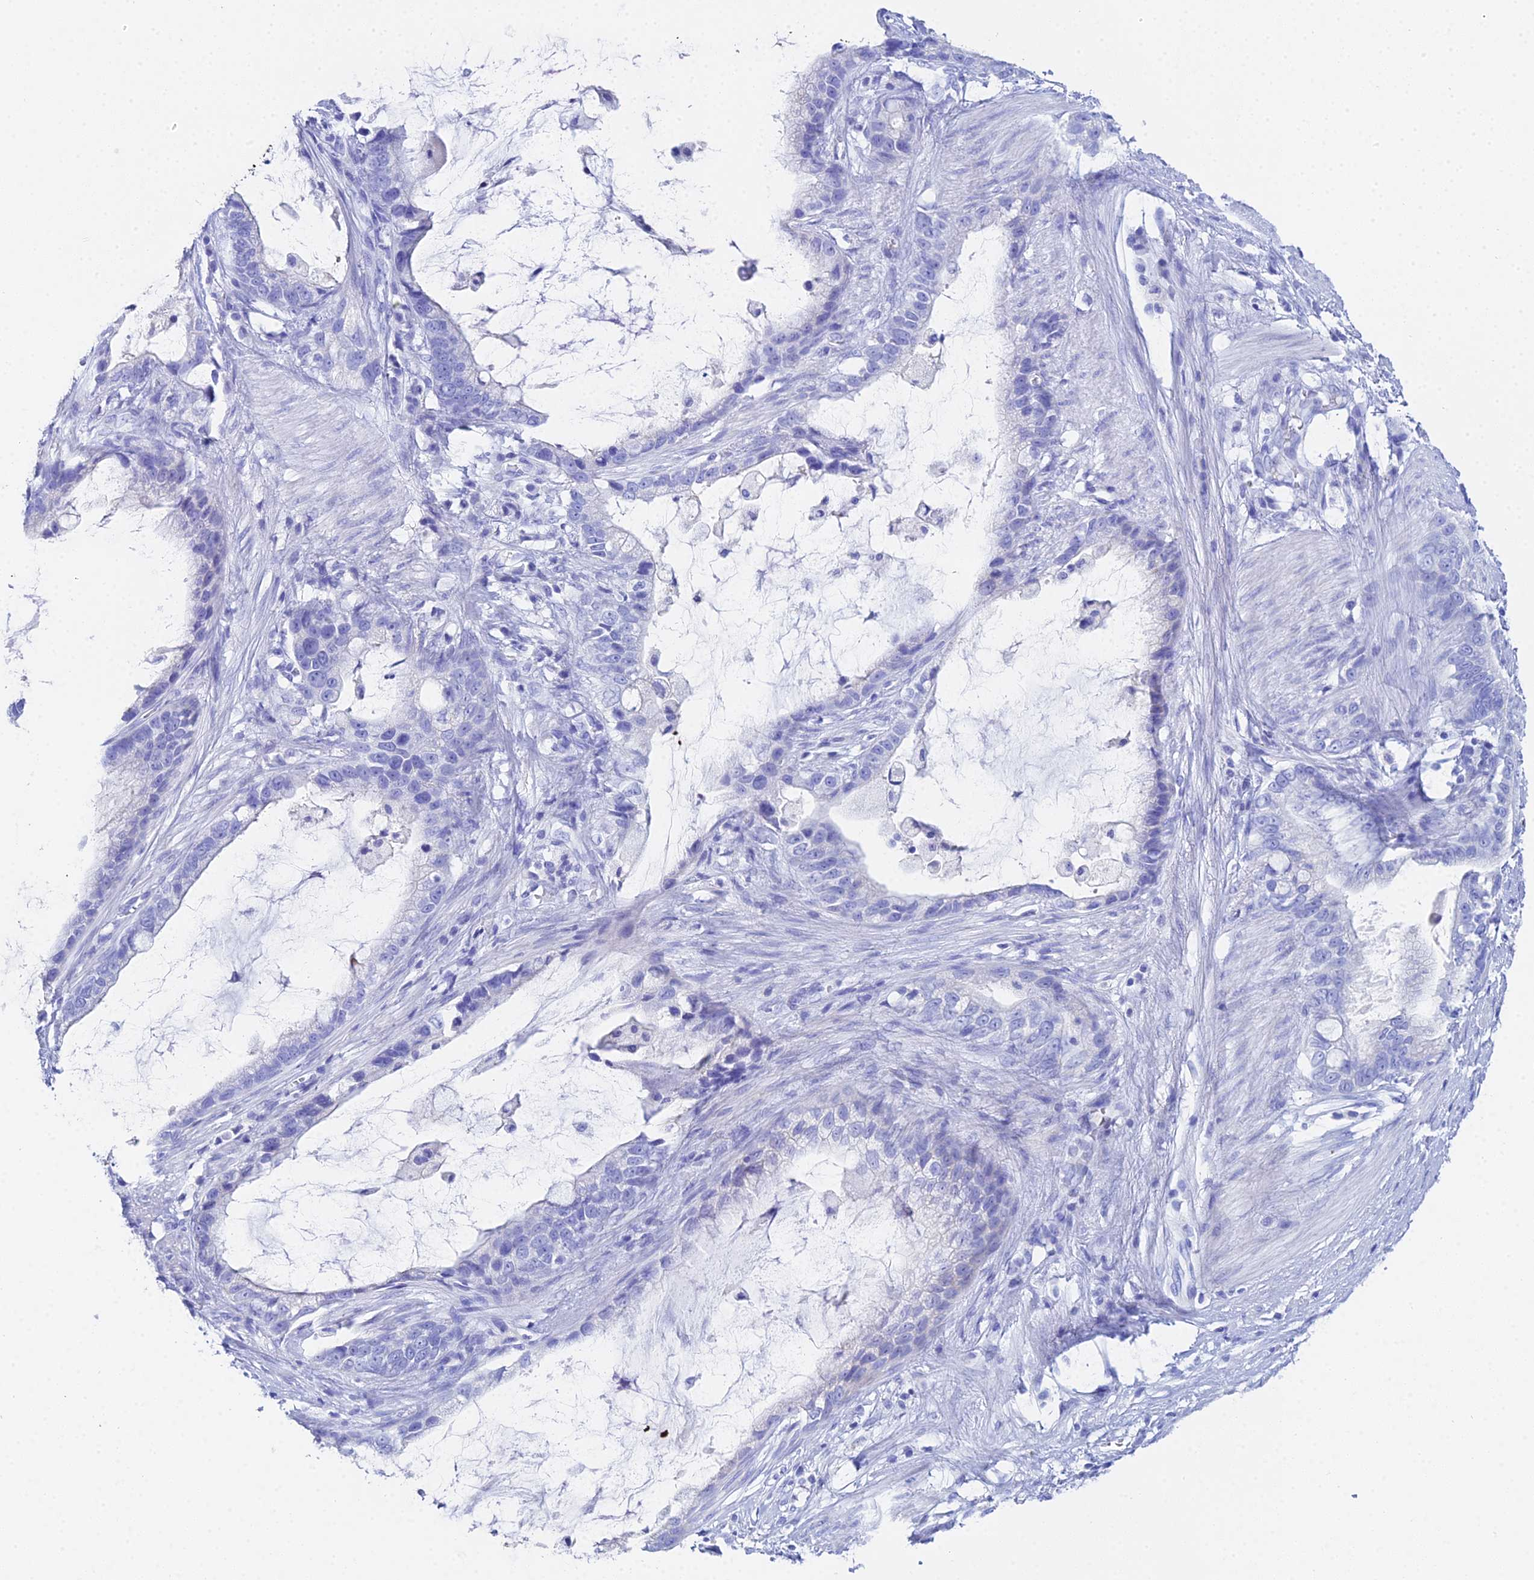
{"staining": {"intensity": "negative", "quantity": "none", "location": "none"}, "tissue": "stomach cancer", "cell_type": "Tumor cells", "image_type": "cancer", "snomed": [{"axis": "morphology", "description": "Adenocarcinoma, NOS"}, {"axis": "topography", "description": "Stomach"}], "caption": "High magnification brightfield microscopy of stomach cancer (adenocarcinoma) stained with DAB (brown) and counterstained with hematoxylin (blue): tumor cells show no significant expression. Brightfield microscopy of IHC stained with DAB (brown) and hematoxylin (blue), captured at high magnification.", "gene": "CELA3A", "patient": {"sex": "male", "age": 55}}